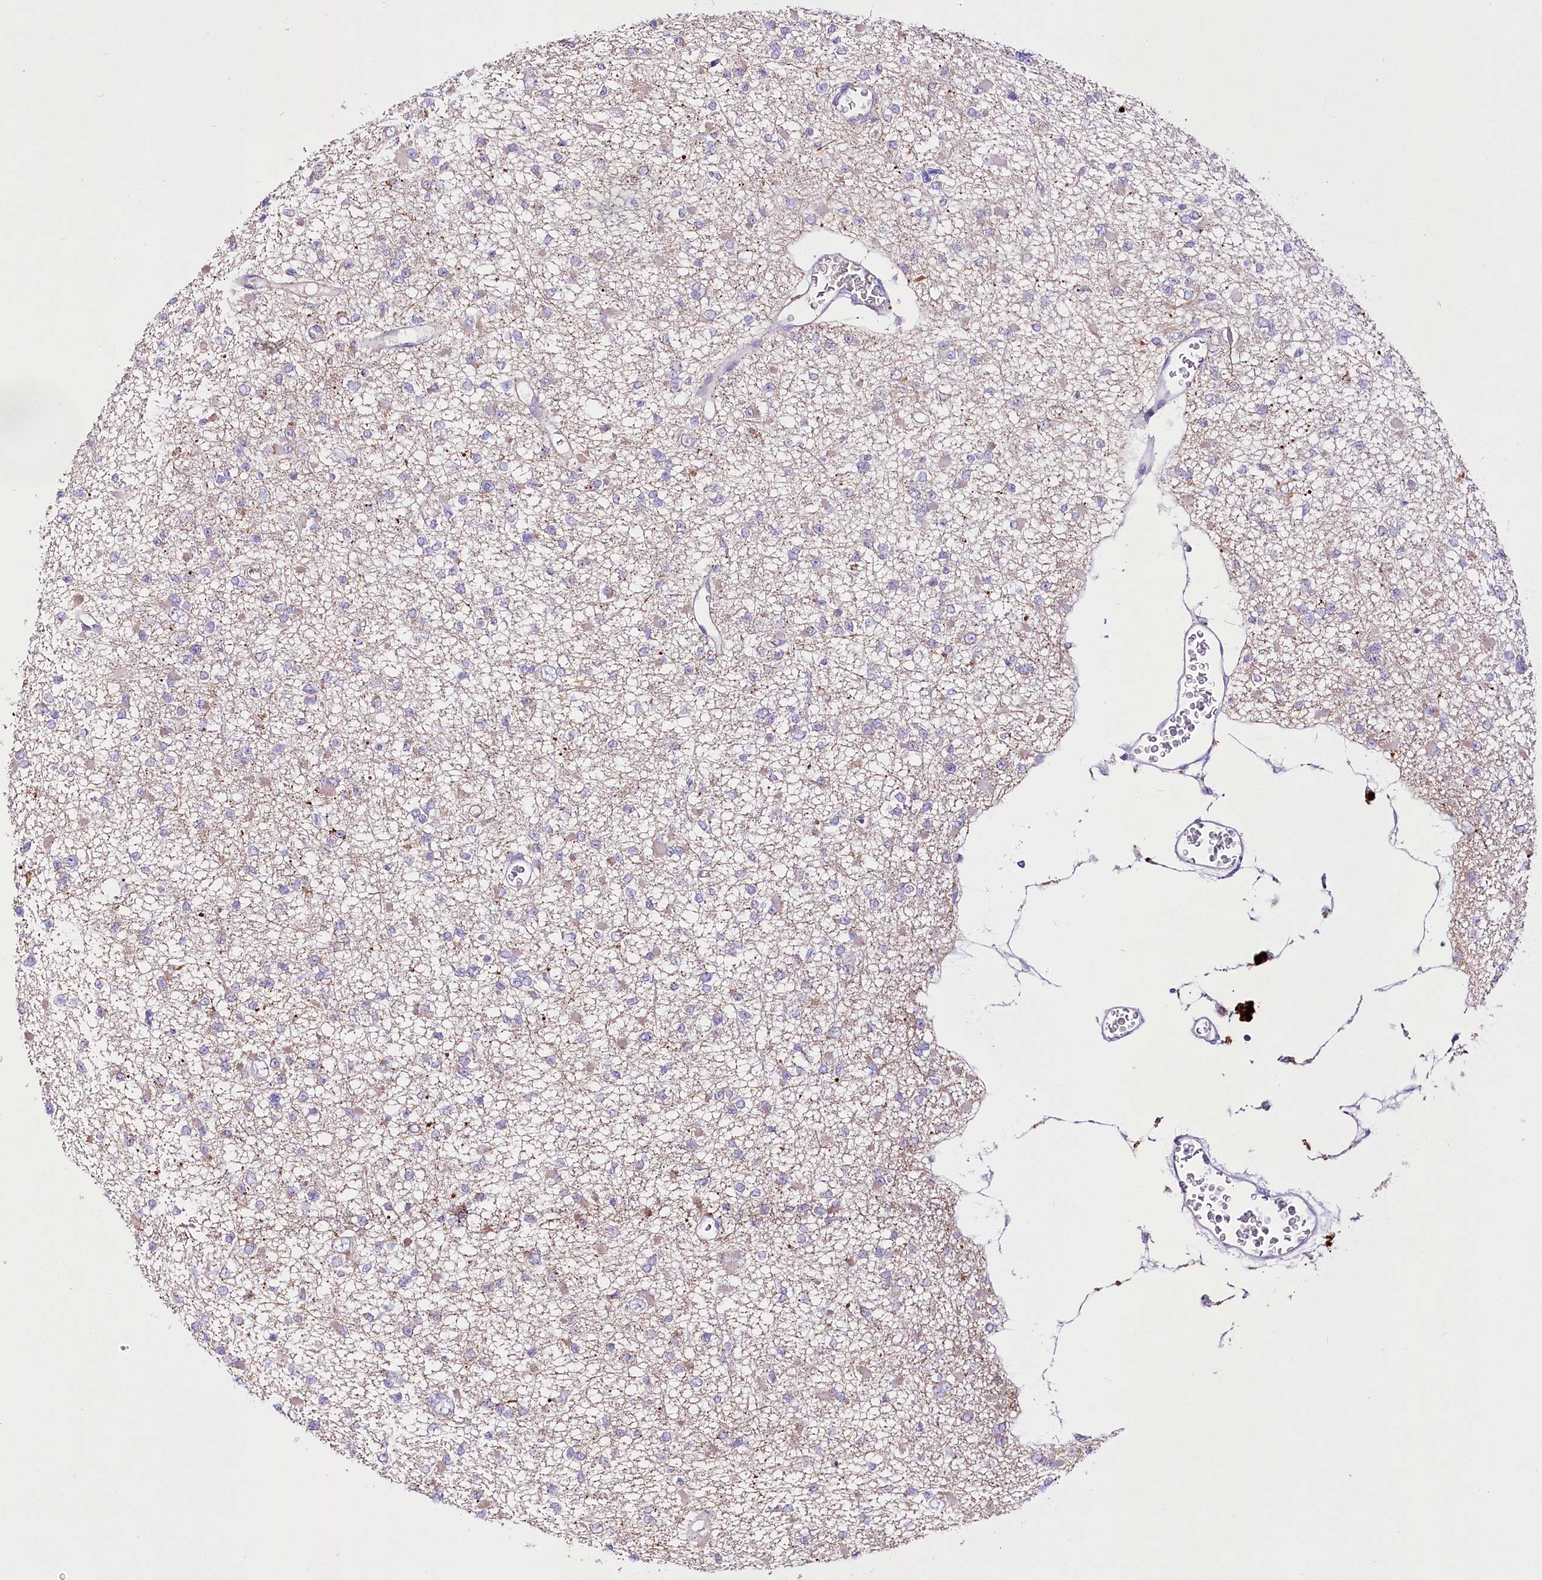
{"staining": {"intensity": "negative", "quantity": "none", "location": "none"}, "tissue": "glioma", "cell_type": "Tumor cells", "image_type": "cancer", "snomed": [{"axis": "morphology", "description": "Glioma, malignant, Low grade"}, {"axis": "topography", "description": "Brain"}], "caption": "DAB (3,3'-diaminobenzidine) immunohistochemical staining of glioma shows no significant positivity in tumor cells.", "gene": "LRRC14B", "patient": {"sex": "female", "age": 22}}